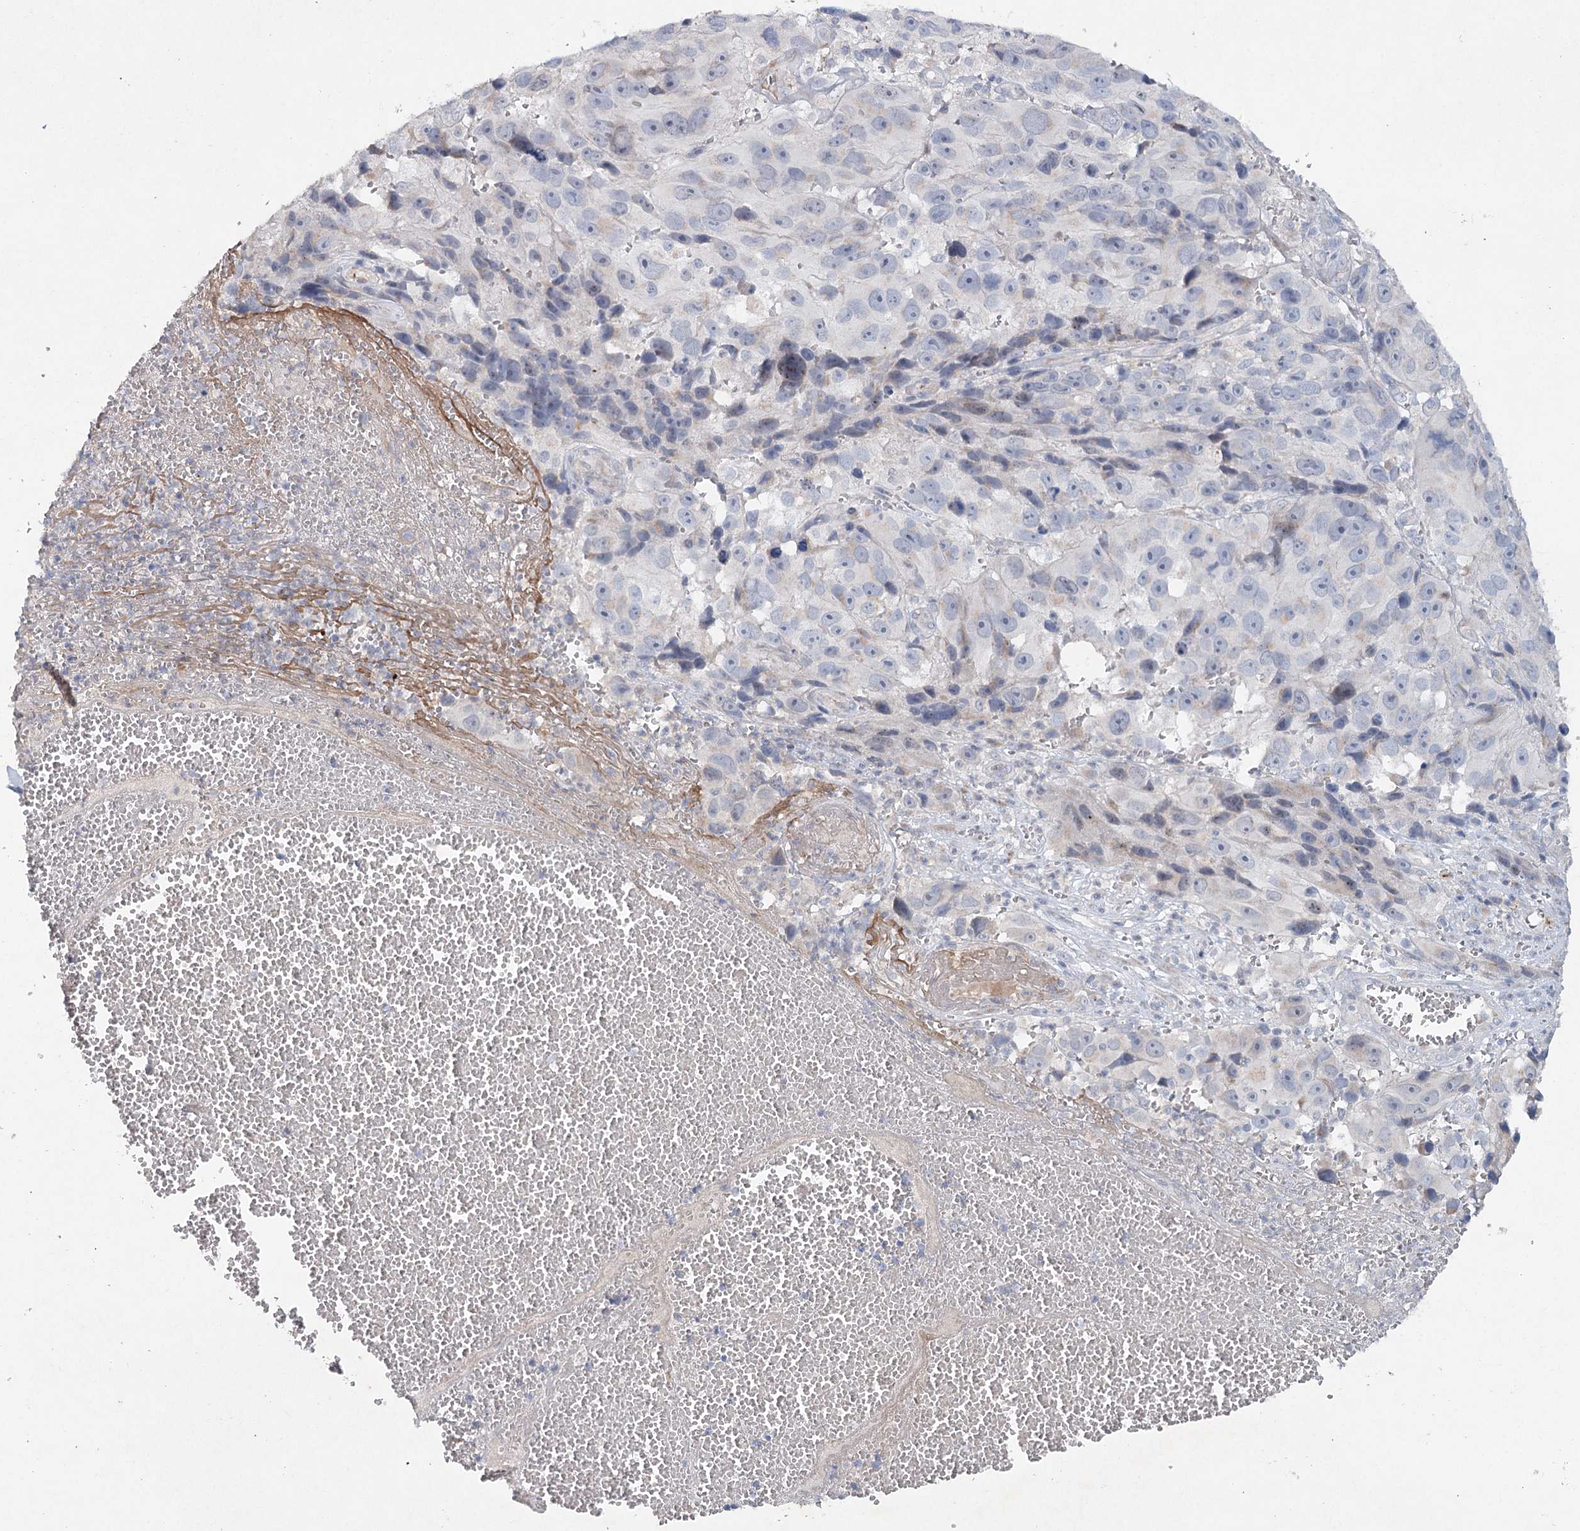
{"staining": {"intensity": "negative", "quantity": "none", "location": "none"}, "tissue": "melanoma", "cell_type": "Tumor cells", "image_type": "cancer", "snomed": [{"axis": "morphology", "description": "Malignant melanoma, NOS"}, {"axis": "topography", "description": "Skin"}], "caption": "Tumor cells show no significant positivity in melanoma.", "gene": "RFX6", "patient": {"sex": "male", "age": 84}}